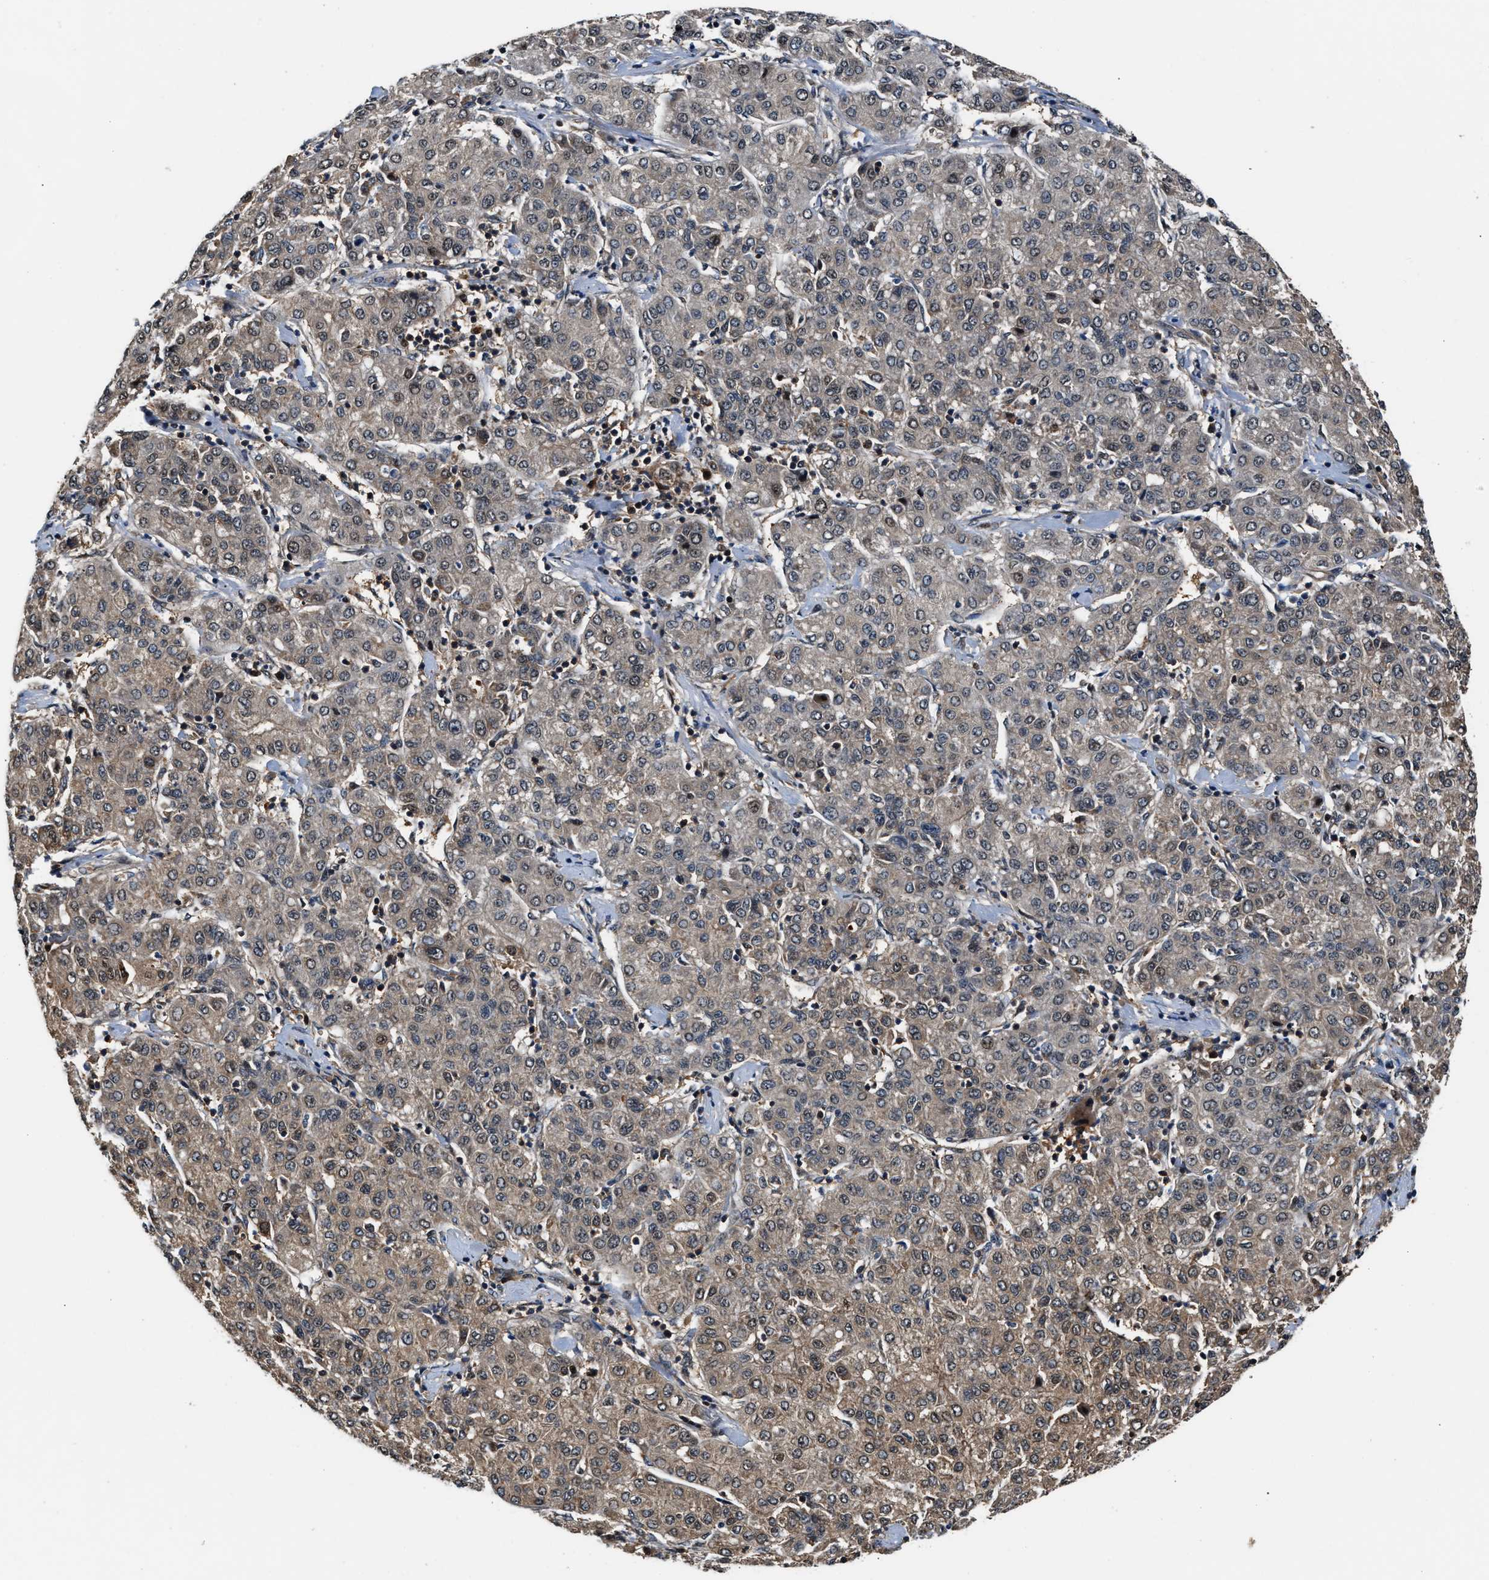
{"staining": {"intensity": "weak", "quantity": "<25%", "location": "cytoplasmic/membranous"}, "tissue": "liver cancer", "cell_type": "Tumor cells", "image_type": "cancer", "snomed": [{"axis": "morphology", "description": "Carcinoma, Hepatocellular, NOS"}, {"axis": "topography", "description": "Liver"}], "caption": "The histopathology image exhibits no staining of tumor cells in hepatocellular carcinoma (liver).", "gene": "TUT7", "patient": {"sex": "male", "age": 65}}